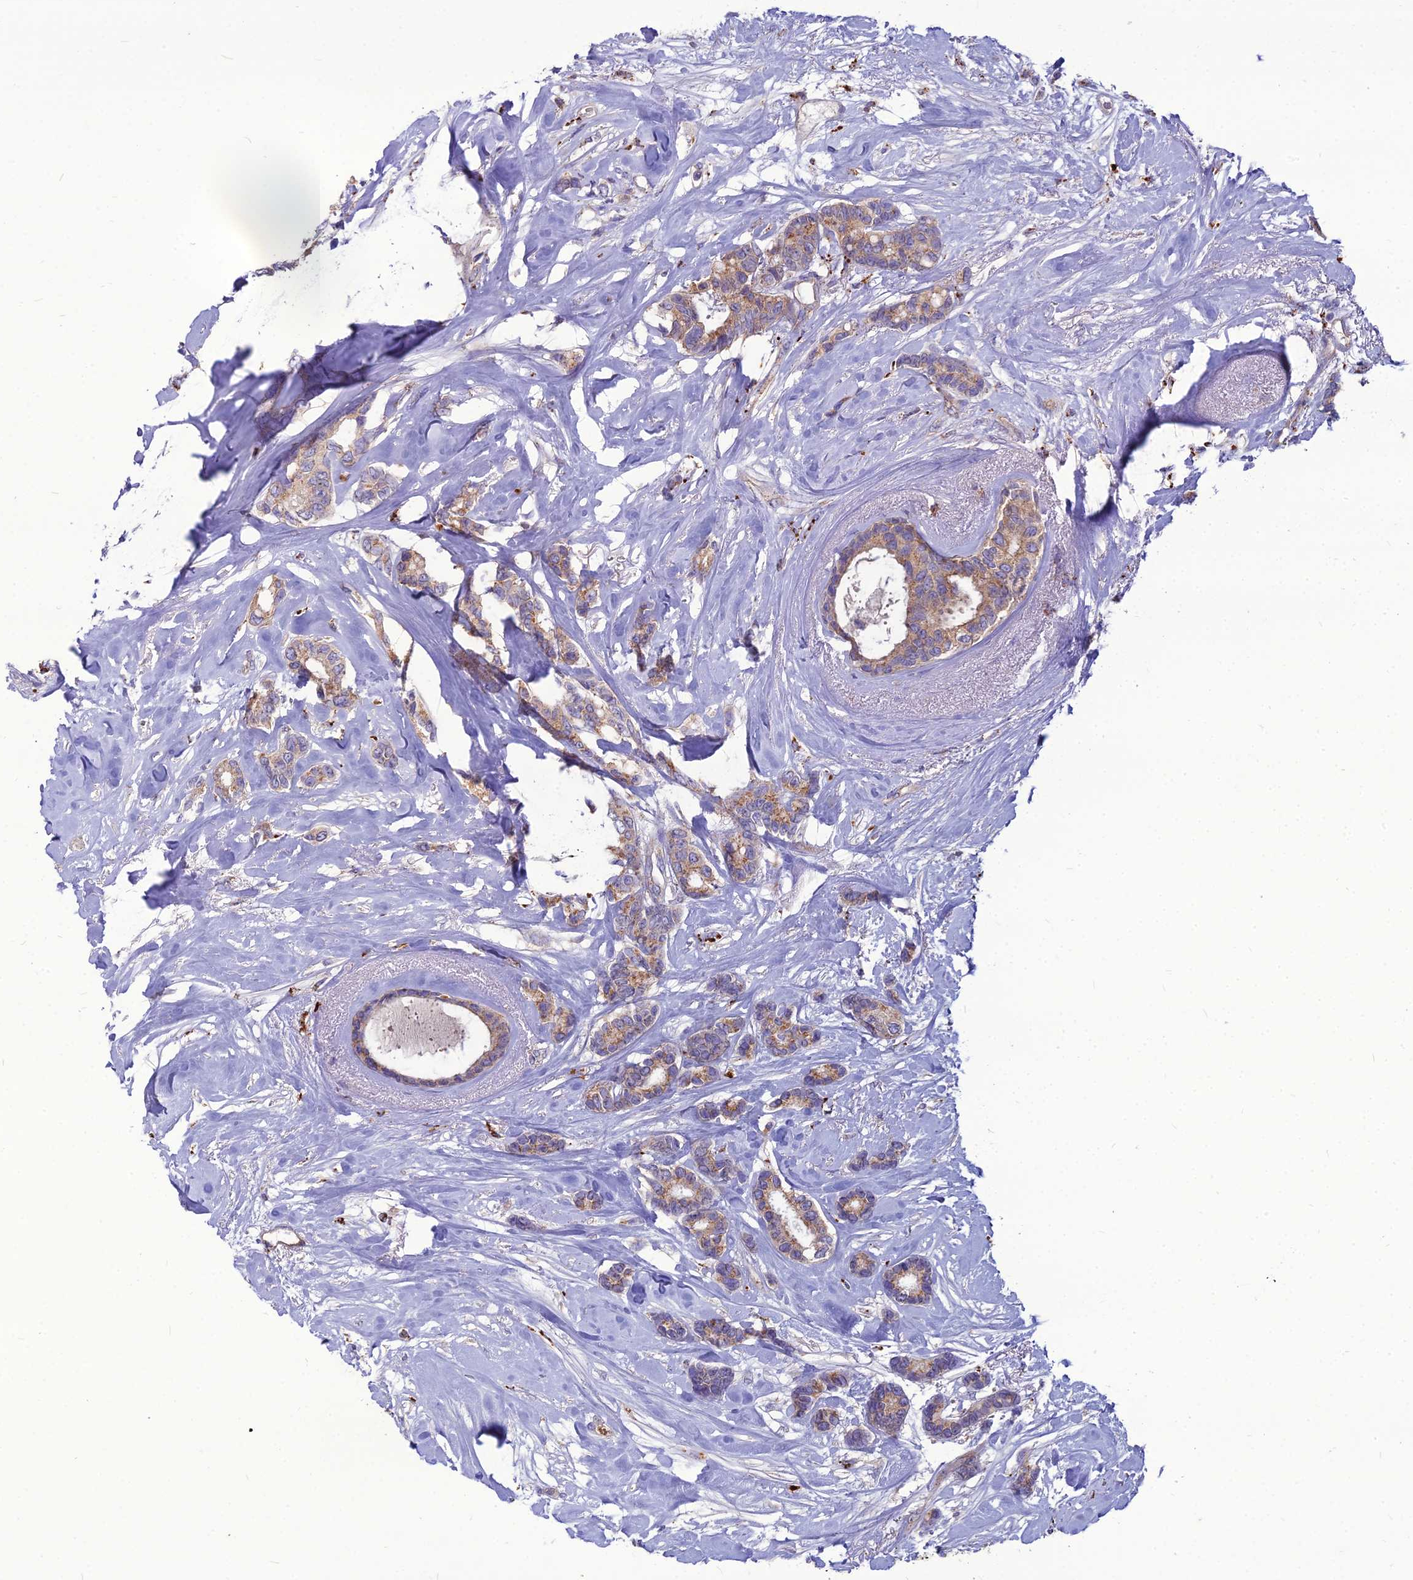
{"staining": {"intensity": "moderate", "quantity": ">75%", "location": "cytoplasmic/membranous"}, "tissue": "breast cancer", "cell_type": "Tumor cells", "image_type": "cancer", "snomed": [{"axis": "morphology", "description": "Duct carcinoma"}, {"axis": "topography", "description": "Breast"}], "caption": "Immunohistochemistry image of neoplastic tissue: breast cancer (invasive ductal carcinoma) stained using IHC reveals medium levels of moderate protein expression localized specifically in the cytoplasmic/membranous of tumor cells, appearing as a cytoplasmic/membranous brown color.", "gene": "PCED1B", "patient": {"sex": "female", "age": 87}}